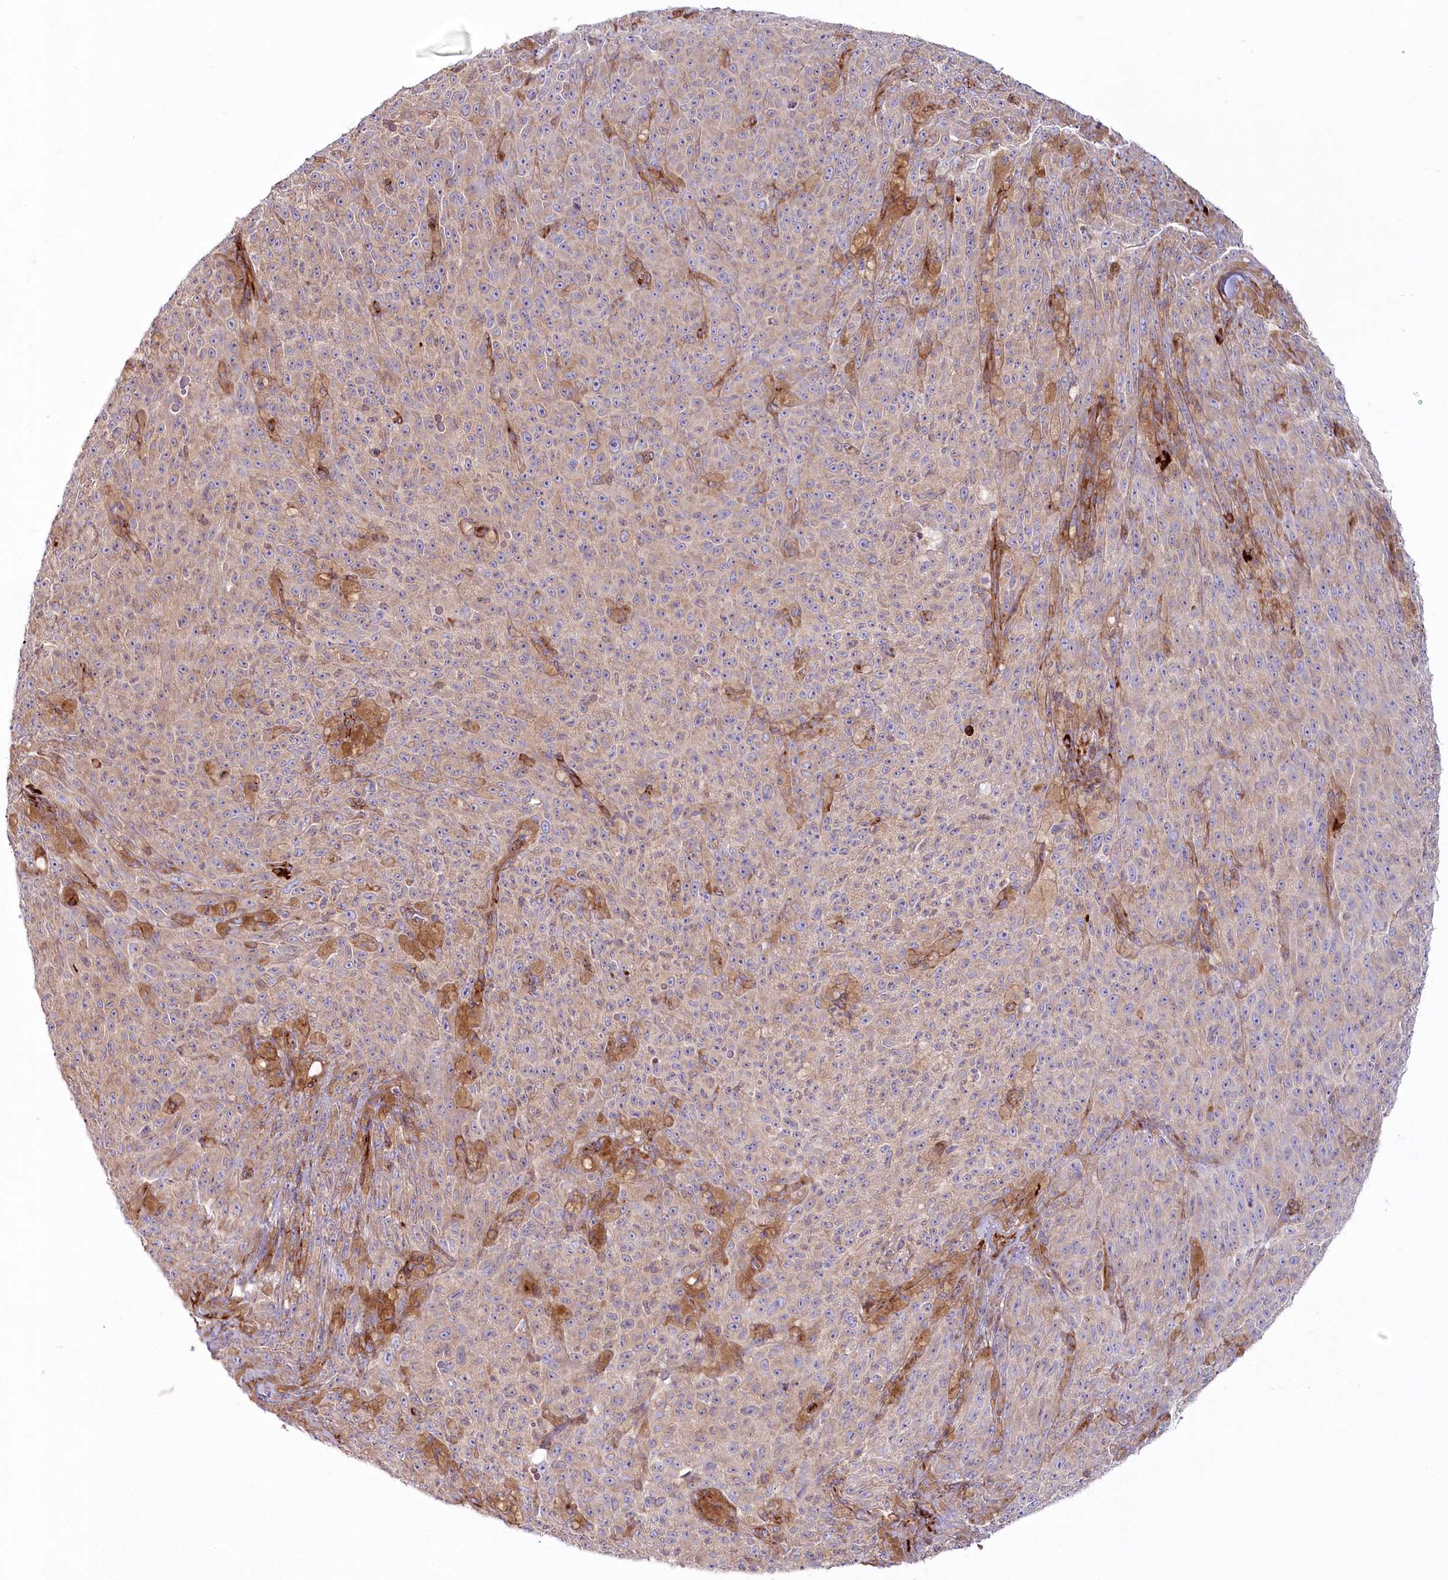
{"staining": {"intensity": "weak", "quantity": ">75%", "location": "cytoplasmic/membranous"}, "tissue": "melanoma", "cell_type": "Tumor cells", "image_type": "cancer", "snomed": [{"axis": "morphology", "description": "Malignant melanoma, NOS"}, {"axis": "topography", "description": "Skin"}], "caption": "Melanoma stained for a protein reveals weak cytoplasmic/membranous positivity in tumor cells. (DAB (3,3'-diaminobenzidine) = brown stain, brightfield microscopy at high magnification).", "gene": "POGLUT1", "patient": {"sex": "female", "age": 82}}